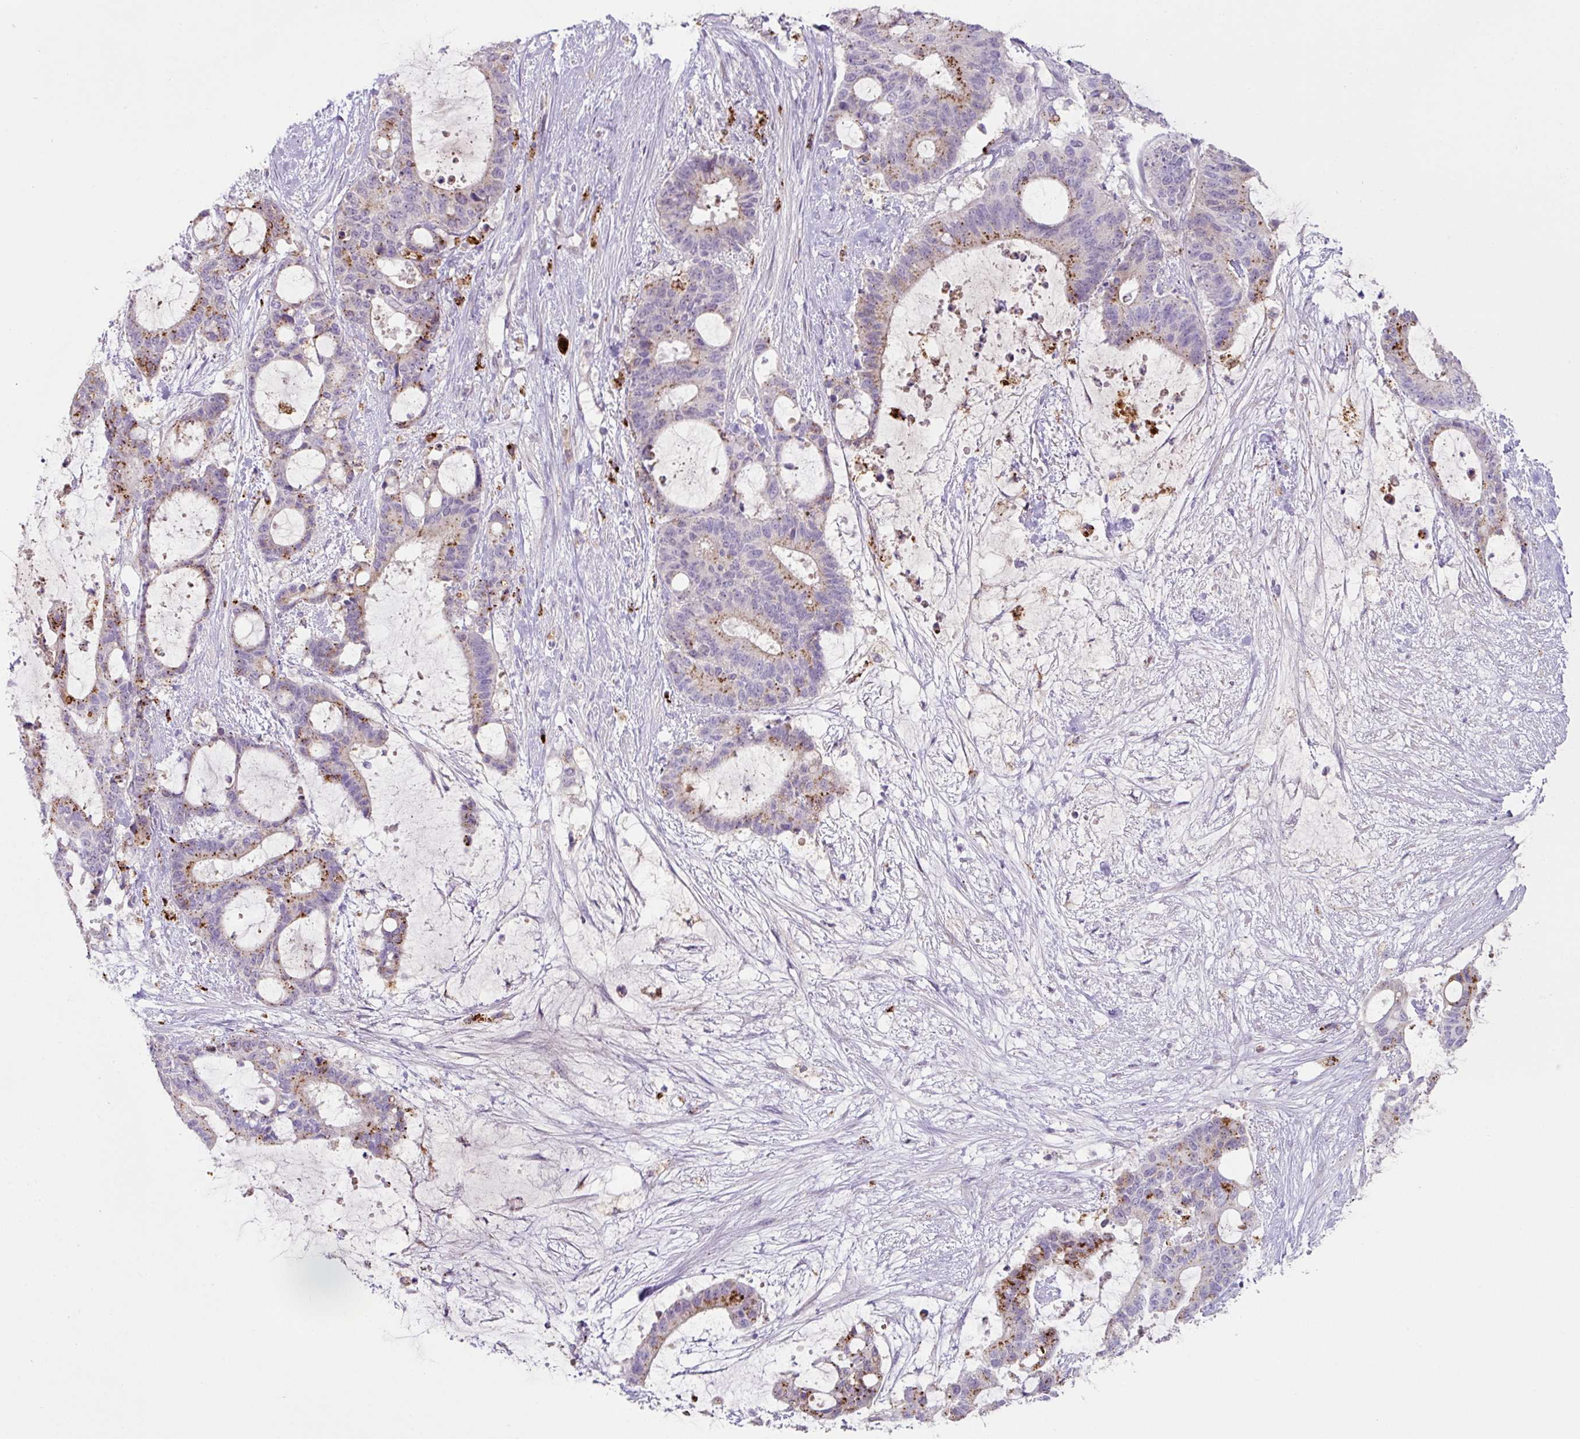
{"staining": {"intensity": "moderate", "quantity": "25%-75%", "location": "cytoplasmic/membranous"}, "tissue": "liver cancer", "cell_type": "Tumor cells", "image_type": "cancer", "snomed": [{"axis": "morphology", "description": "Normal tissue, NOS"}, {"axis": "morphology", "description": "Cholangiocarcinoma"}, {"axis": "topography", "description": "Liver"}, {"axis": "topography", "description": "Peripheral nerve tissue"}], "caption": "Immunohistochemical staining of liver cholangiocarcinoma displays moderate cytoplasmic/membranous protein expression in about 25%-75% of tumor cells.", "gene": "PLEKHH3", "patient": {"sex": "female", "age": 73}}